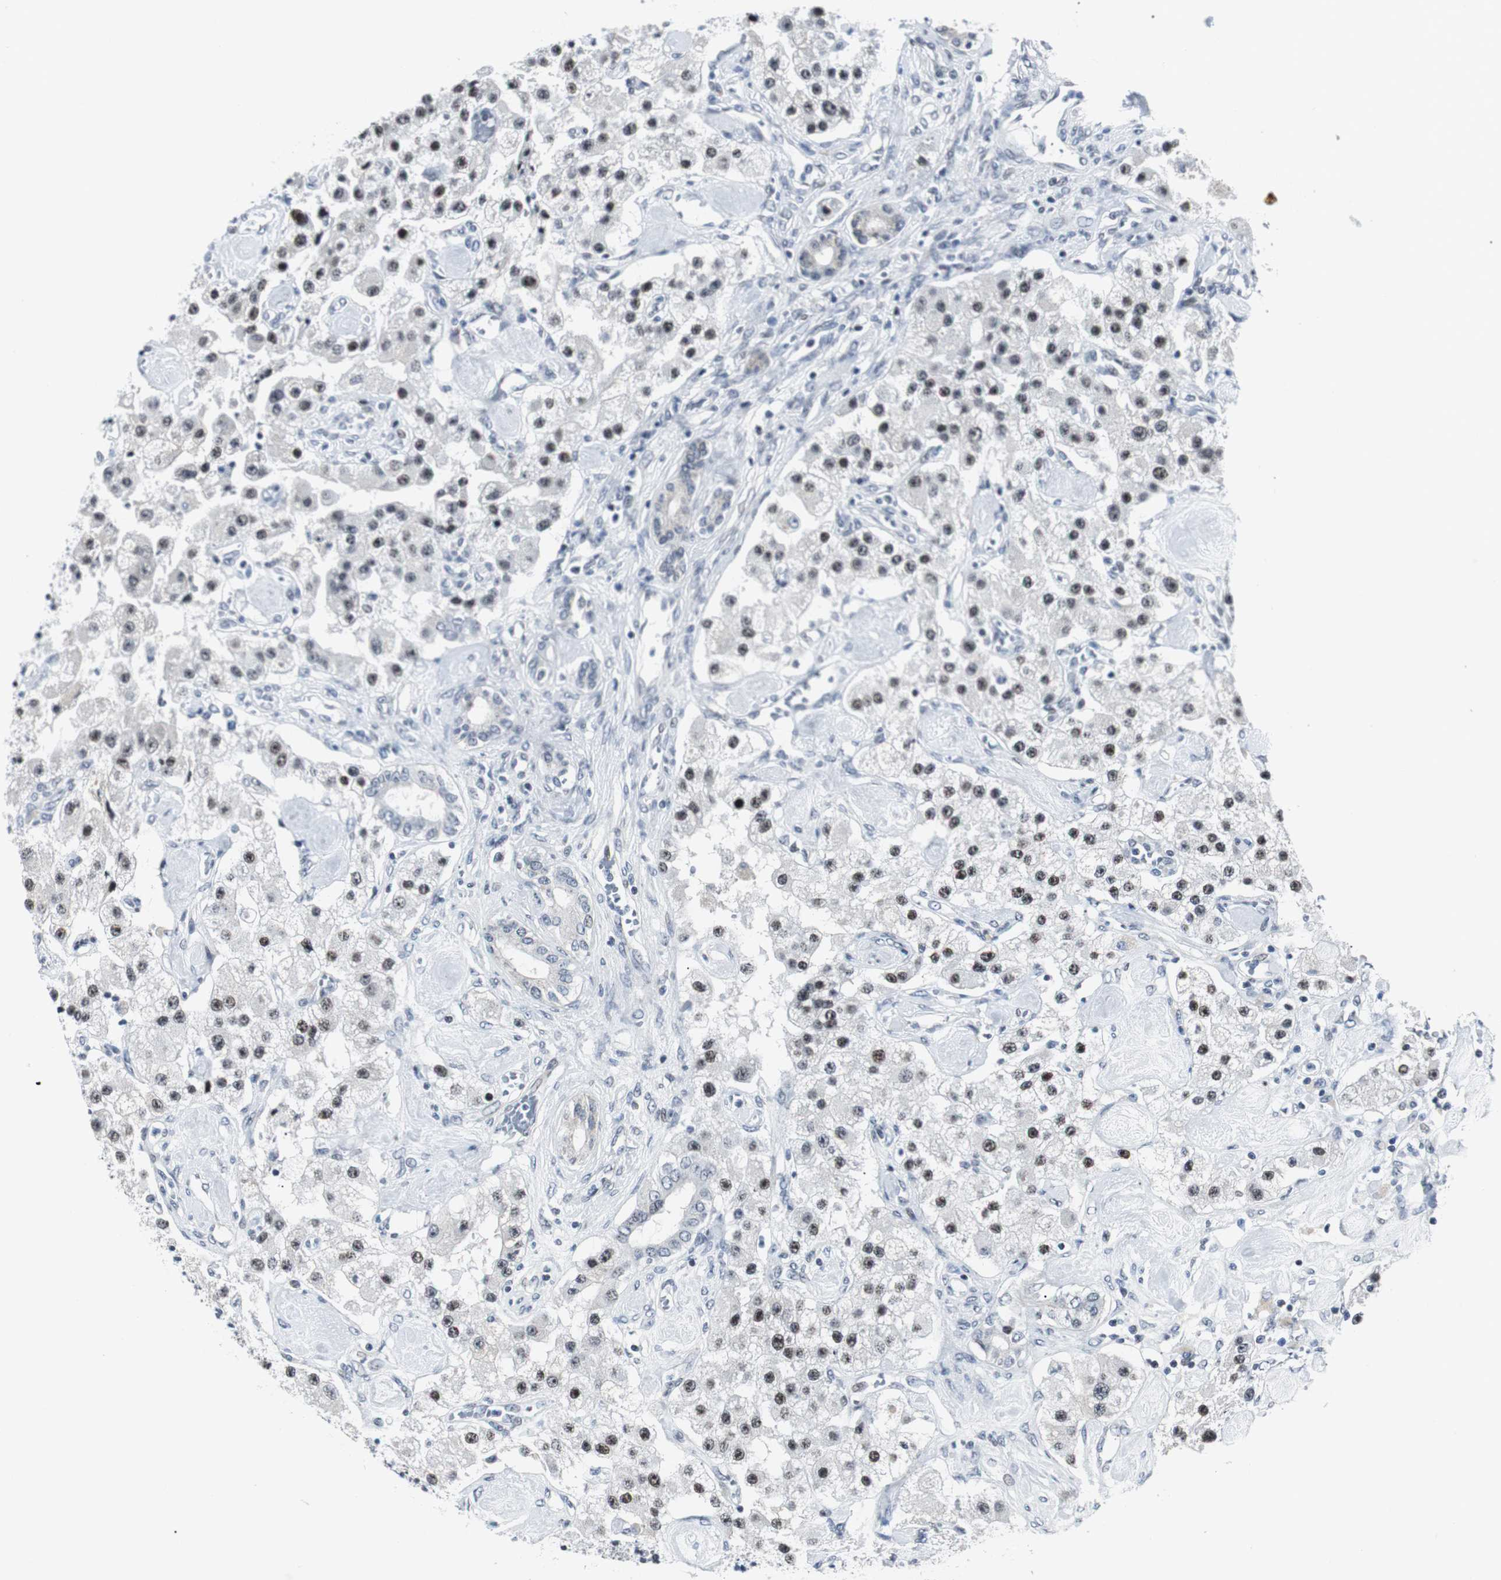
{"staining": {"intensity": "weak", "quantity": ">75%", "location": "nuclear"}, "tissue": "carcinoid", "cell_type": "Tumor cells", "image_type": "cancer", "snomed": [{"axis": "morphology", "description": "Carcinoid, malignant, NOS"}, {"axis": "topography", "description": "Pancreas"}], "caption": "DAB immunohistochemical staining of human malignant carcinoid shows weak nuclear protein expression in approximately >75% of tumor cells. (DAB = brown stain, brightfield microscopy at high magnification).", "gene": "MTA1", "patient": {"sex": "male", "age": 41}}